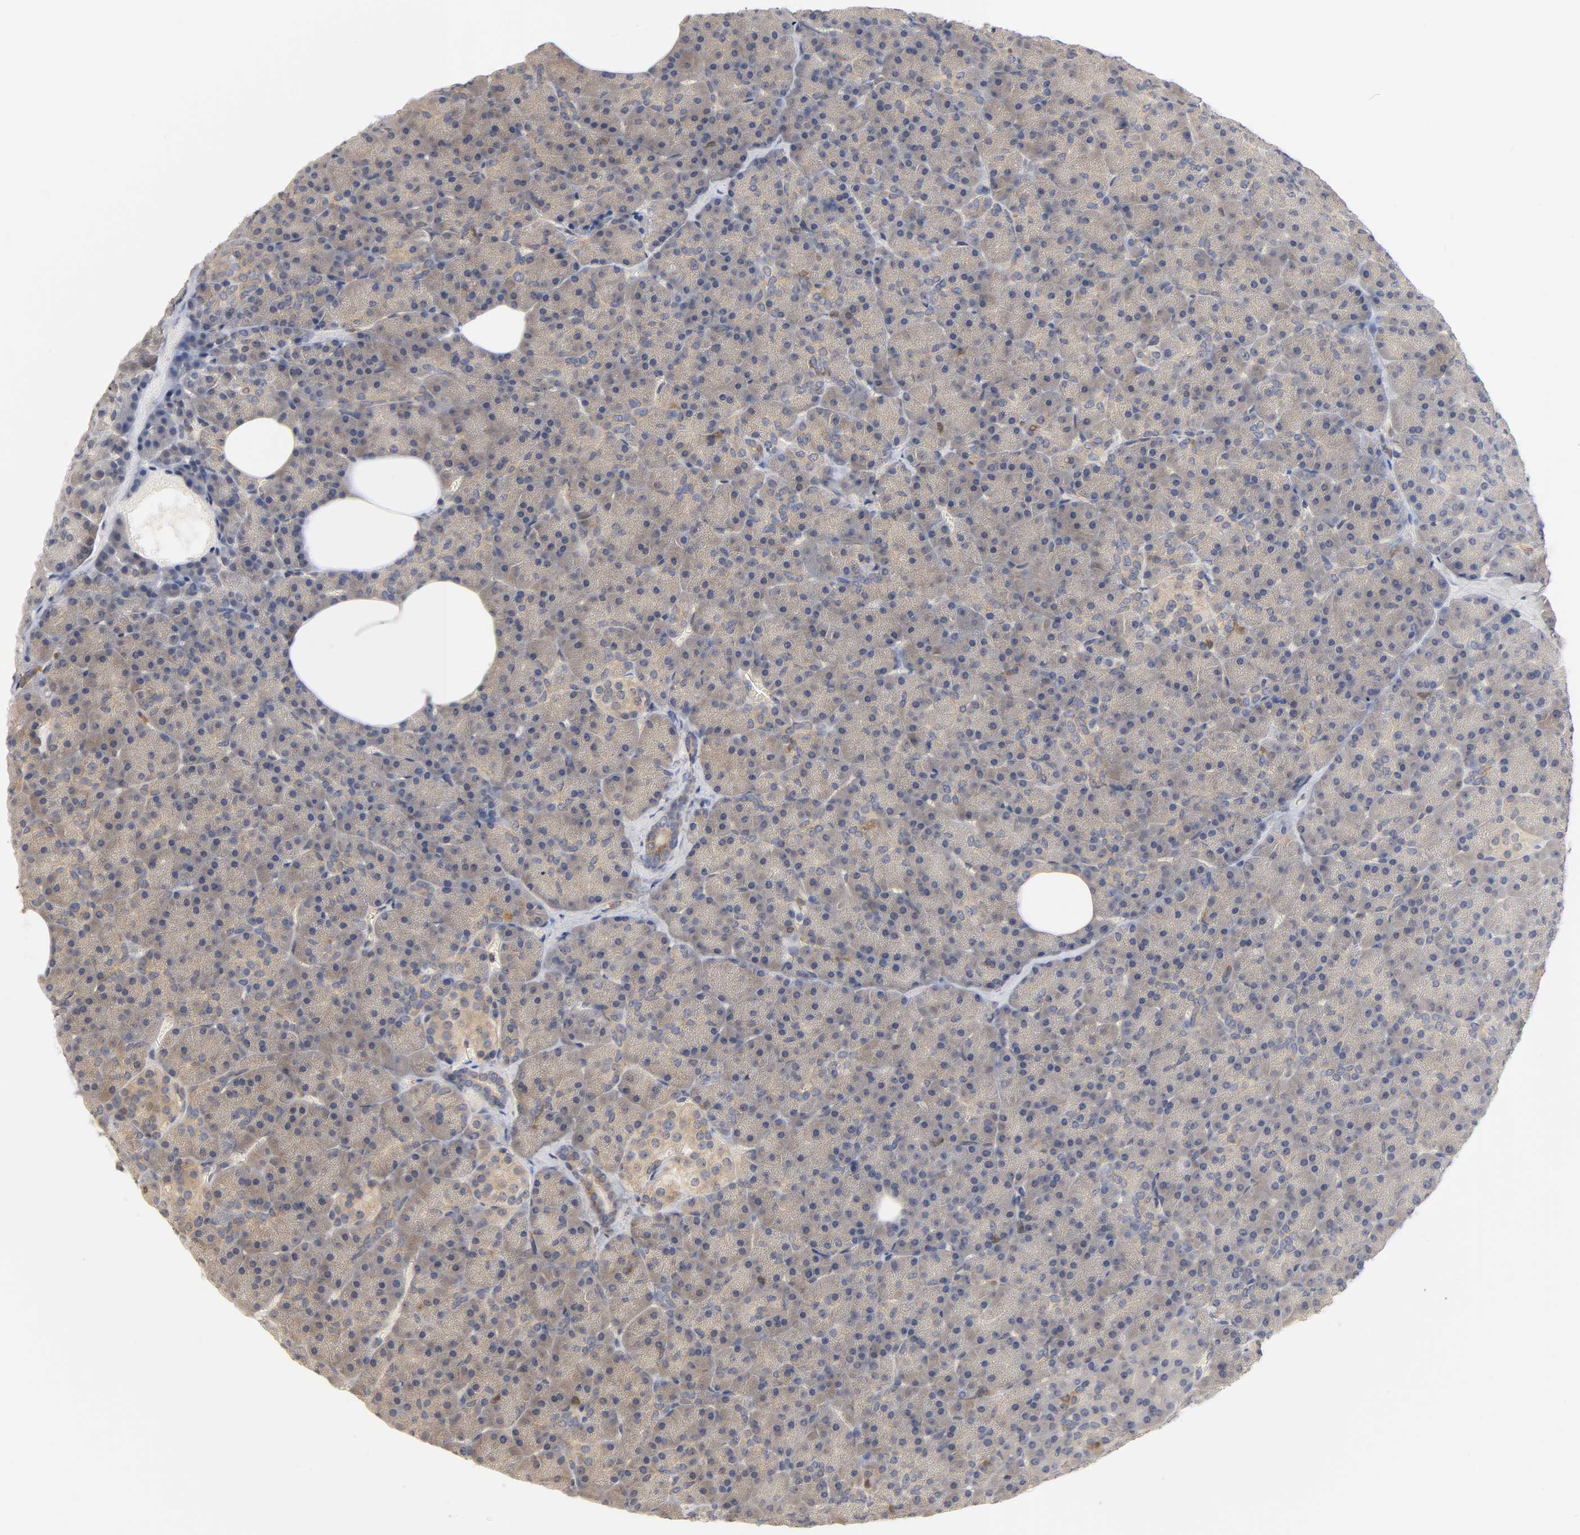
{"staining": {"intensity": "moderate", "quantity": ">75%", "location": "cytoplasmic/membranous"}, "tissue": "pancreas", "cell_type": "Exocrine glandular cells", "image_type": "normal", "snomed": [{"axis": "morphology", "description": "Normal tissue, NOS"}, {"axis": "topography", "description": "Pancreas"}], "caption": "A micrograph of pancreas stained for a protein exhibits moderate cytoplasmic/membranous brown staining in exocrine glandular cells.", "gene": "ACTR2", "patient": {"sex": "female", "age": 35}}